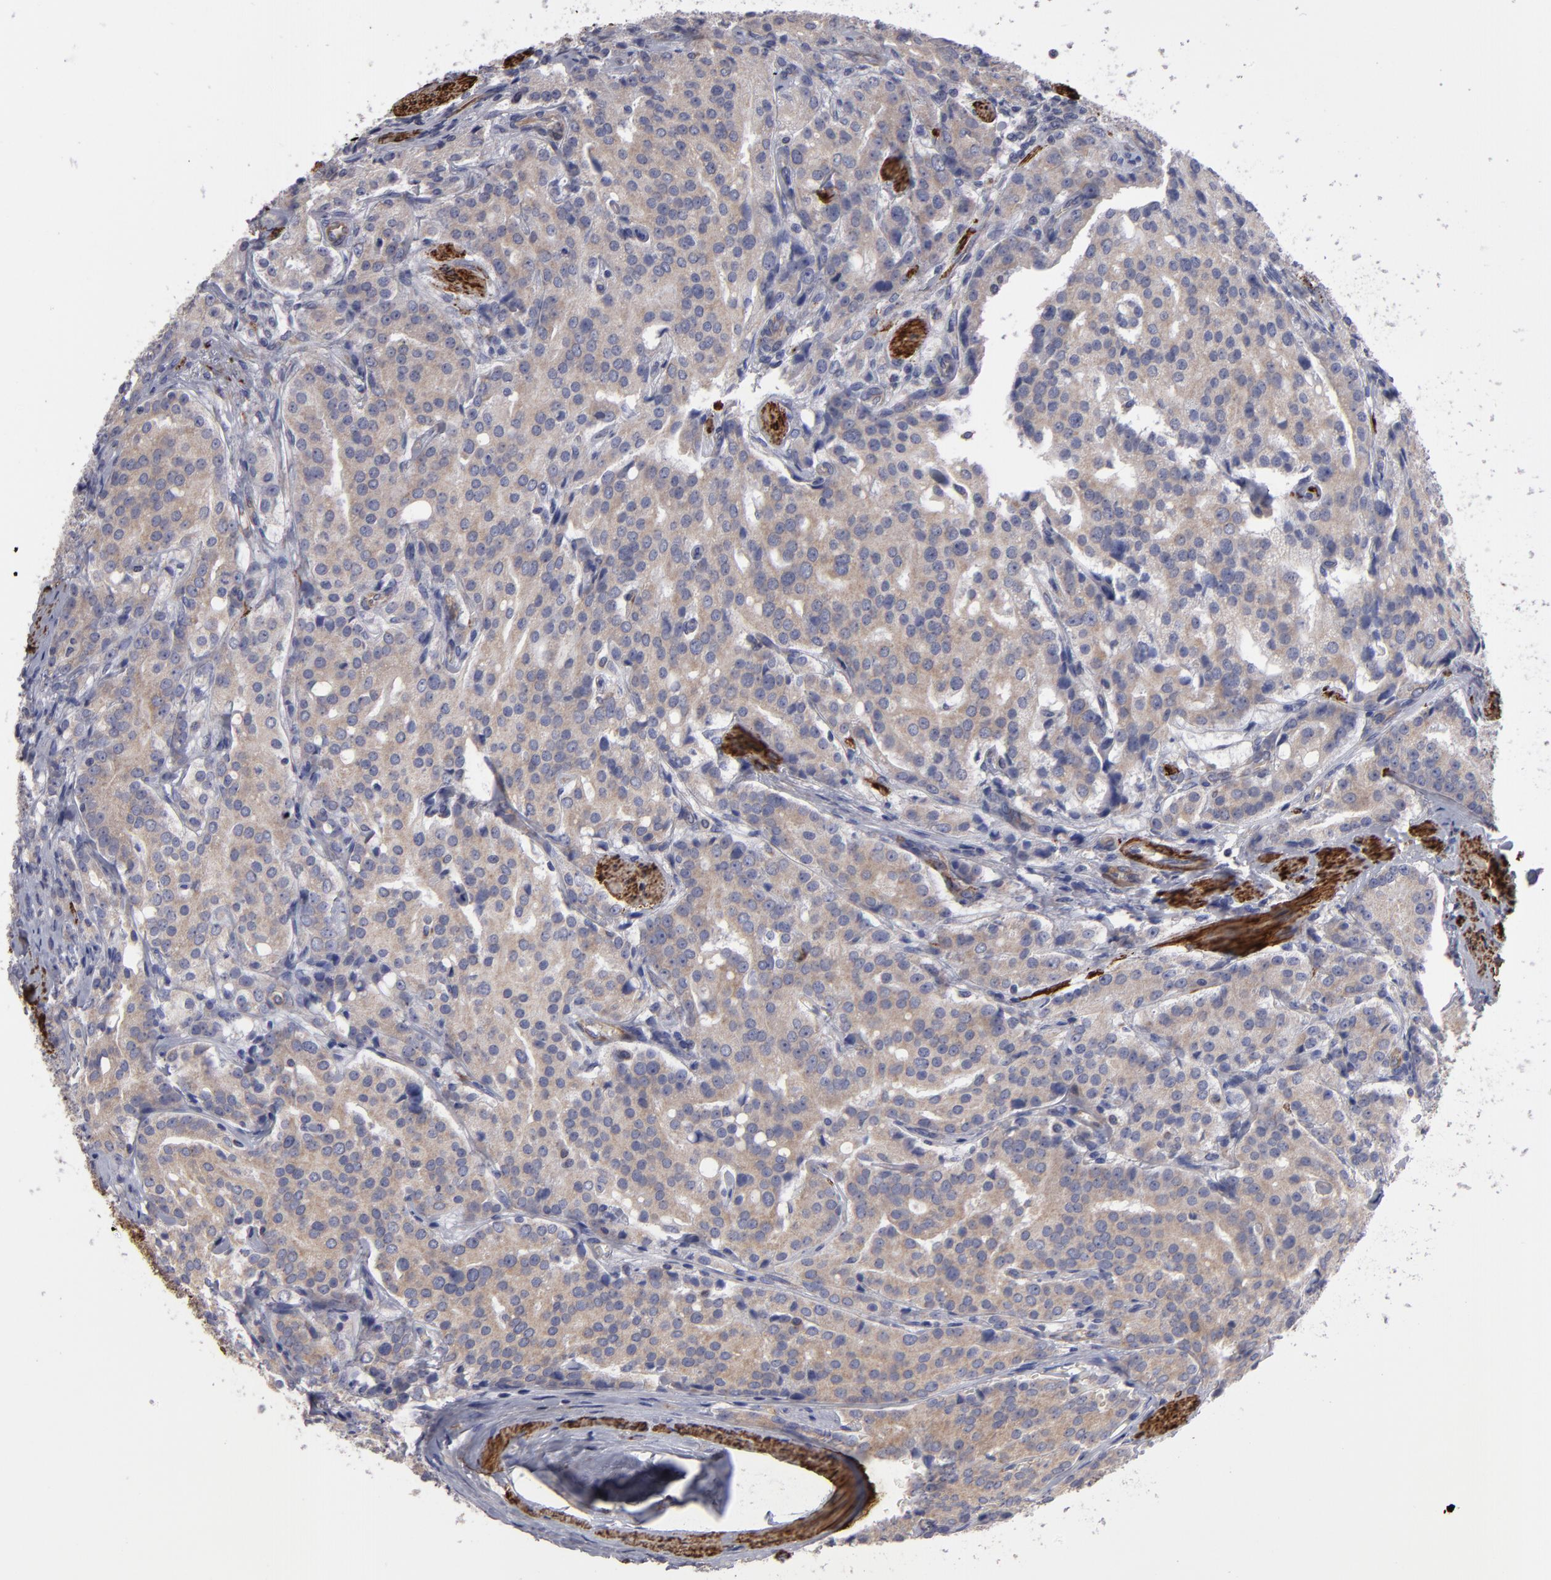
{"staining": {"intensity": "weak", "quantity": ">75%", "location": "cytoplasmic/membranous"}, "tissue": "prostate cancer", "cell_type": "Tumor cells", "image_type": "cancer", "snomed": [{"axis": "morphology", "description": "Adenocarcinoma, Medium grade"}, {"axis": "topography", "description": "Prostate"}], "caption": "Prostate cancer (medium-grade adenocarcinoma) stained with a brown dye reveals weak cytoplasmic/membranous positive expression in about >75% of tumor cells.", "gene": "SLMAP", "patient": {"sex": "male", "age": 72}}